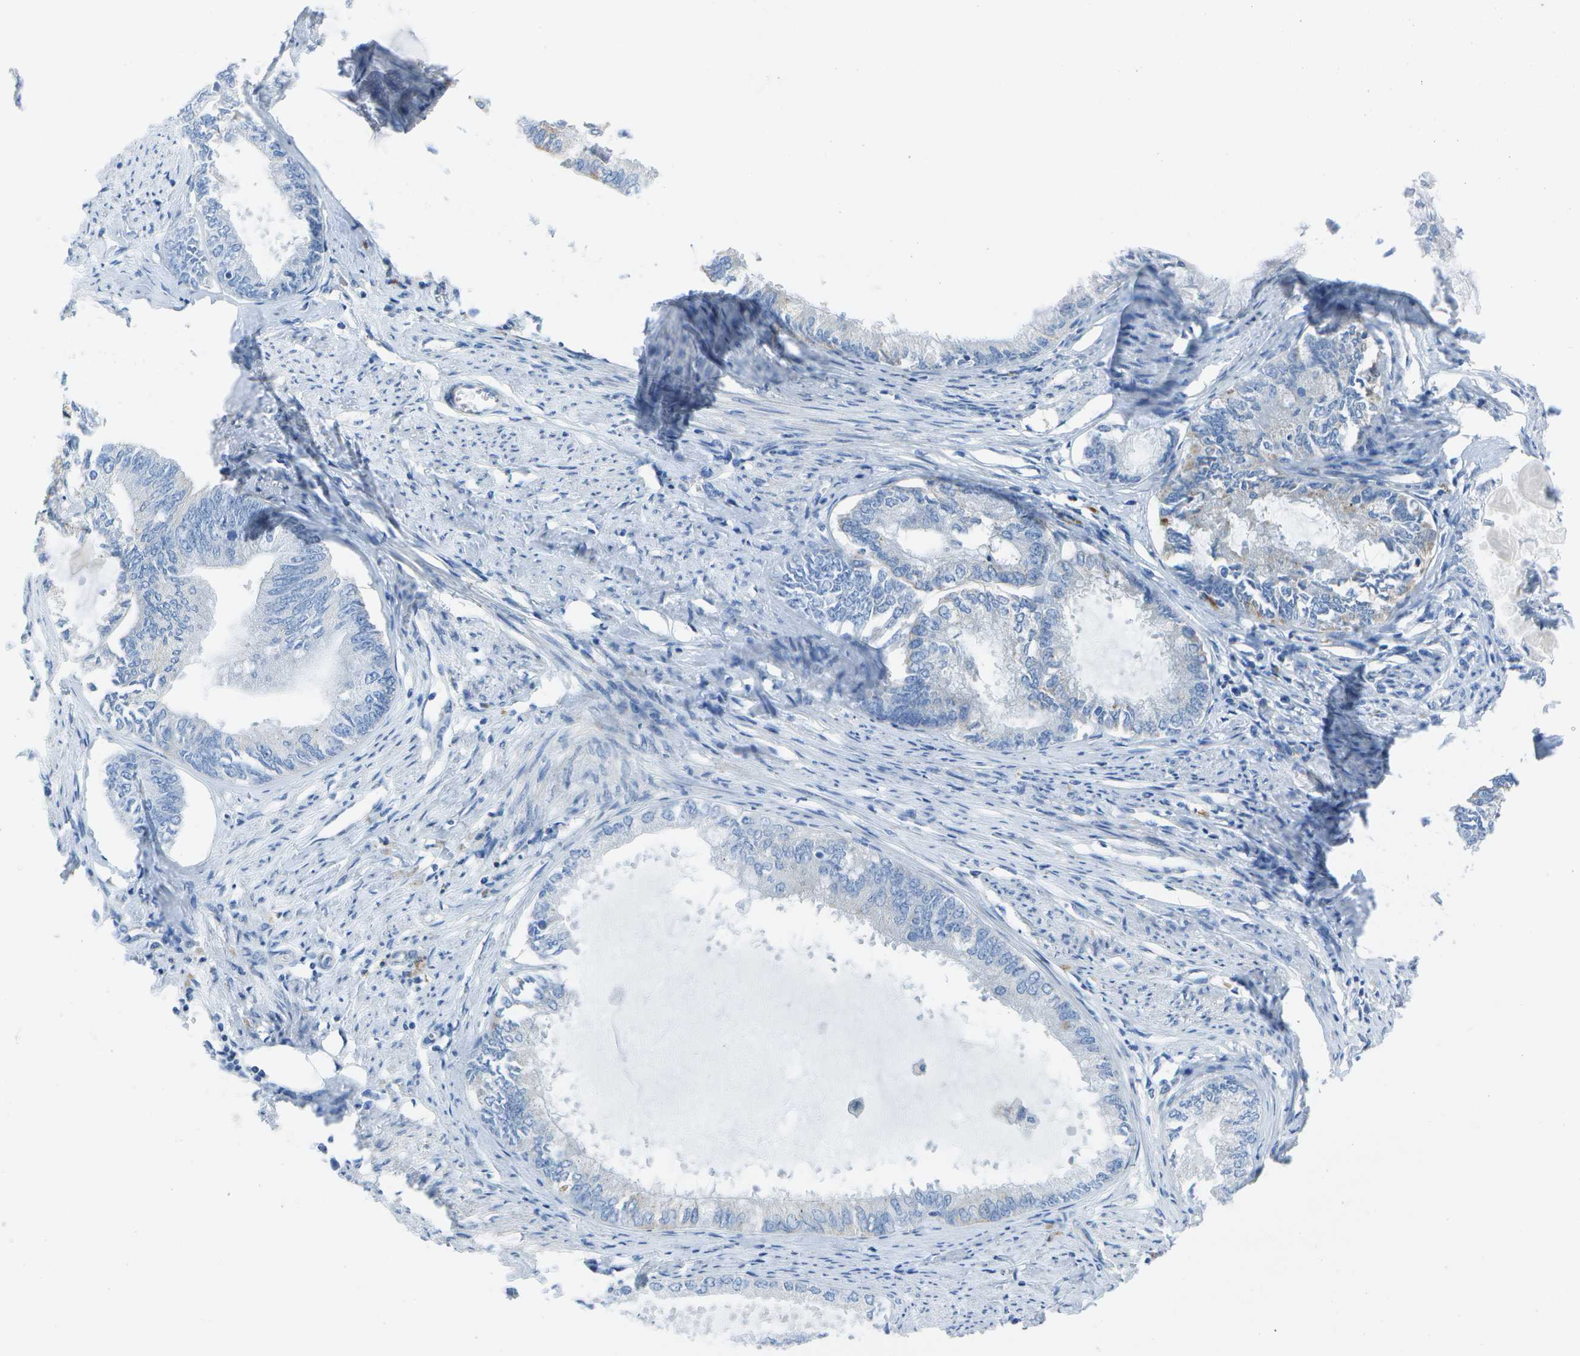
{"staining": {"intensity": "negative", "quantity": "none", "location": "none"}, "tissue": "endometrial cancer", "cell_type": "Tumor cells", "image_type": "cancer", "snomed": [{"axis": "morphology", "description": "Adenocarcinoma, NOS"}, {"axis": "topography", "description": "Endometrium"}], "caption": "Immunohistochemistry of human endometrial adenocarcinoma demonstrates no staining in tumor cells.", "gene": "DCT", "patient": {"sex": "female", "age": 86}}